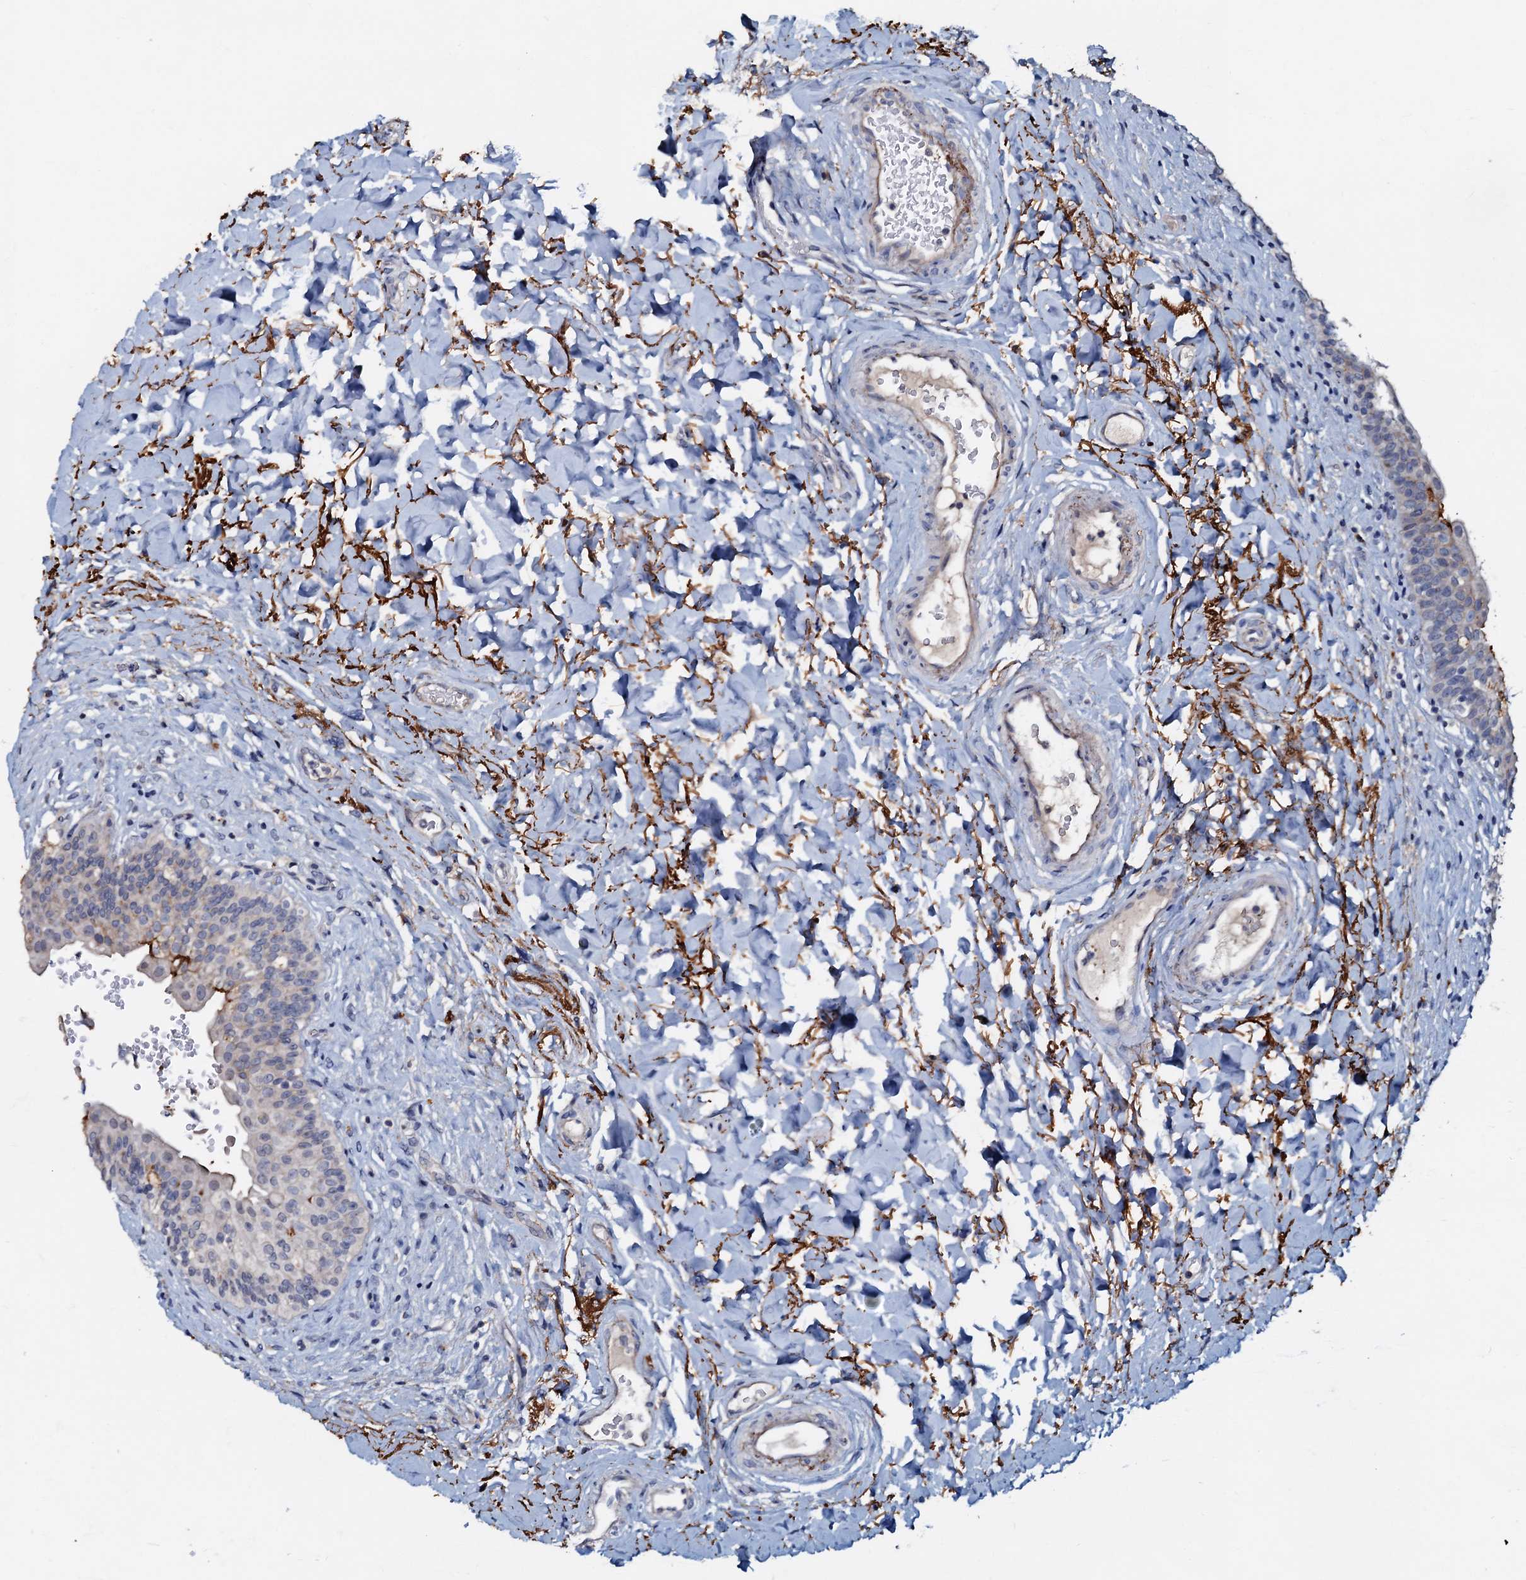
{"staining": {"intensity": "negative", "quantity": "none", "location": "none"}, "tissue": "urinary bladder", "cell_type": "Urothelial cells", "image_type": "normal", "snomed": [{"axis": "morphology", "description": "Normal tissue, NOS"}, {"axis": "topography", "description": "Urinary bladder"}], "caption": "This is an immunohistochemistry (IHC) photomicrograph of benign urinary bladder. There is no expression in urothelial cells.", "gene": "MANSC4", "patient": {"sex": "male", "age": 83}}